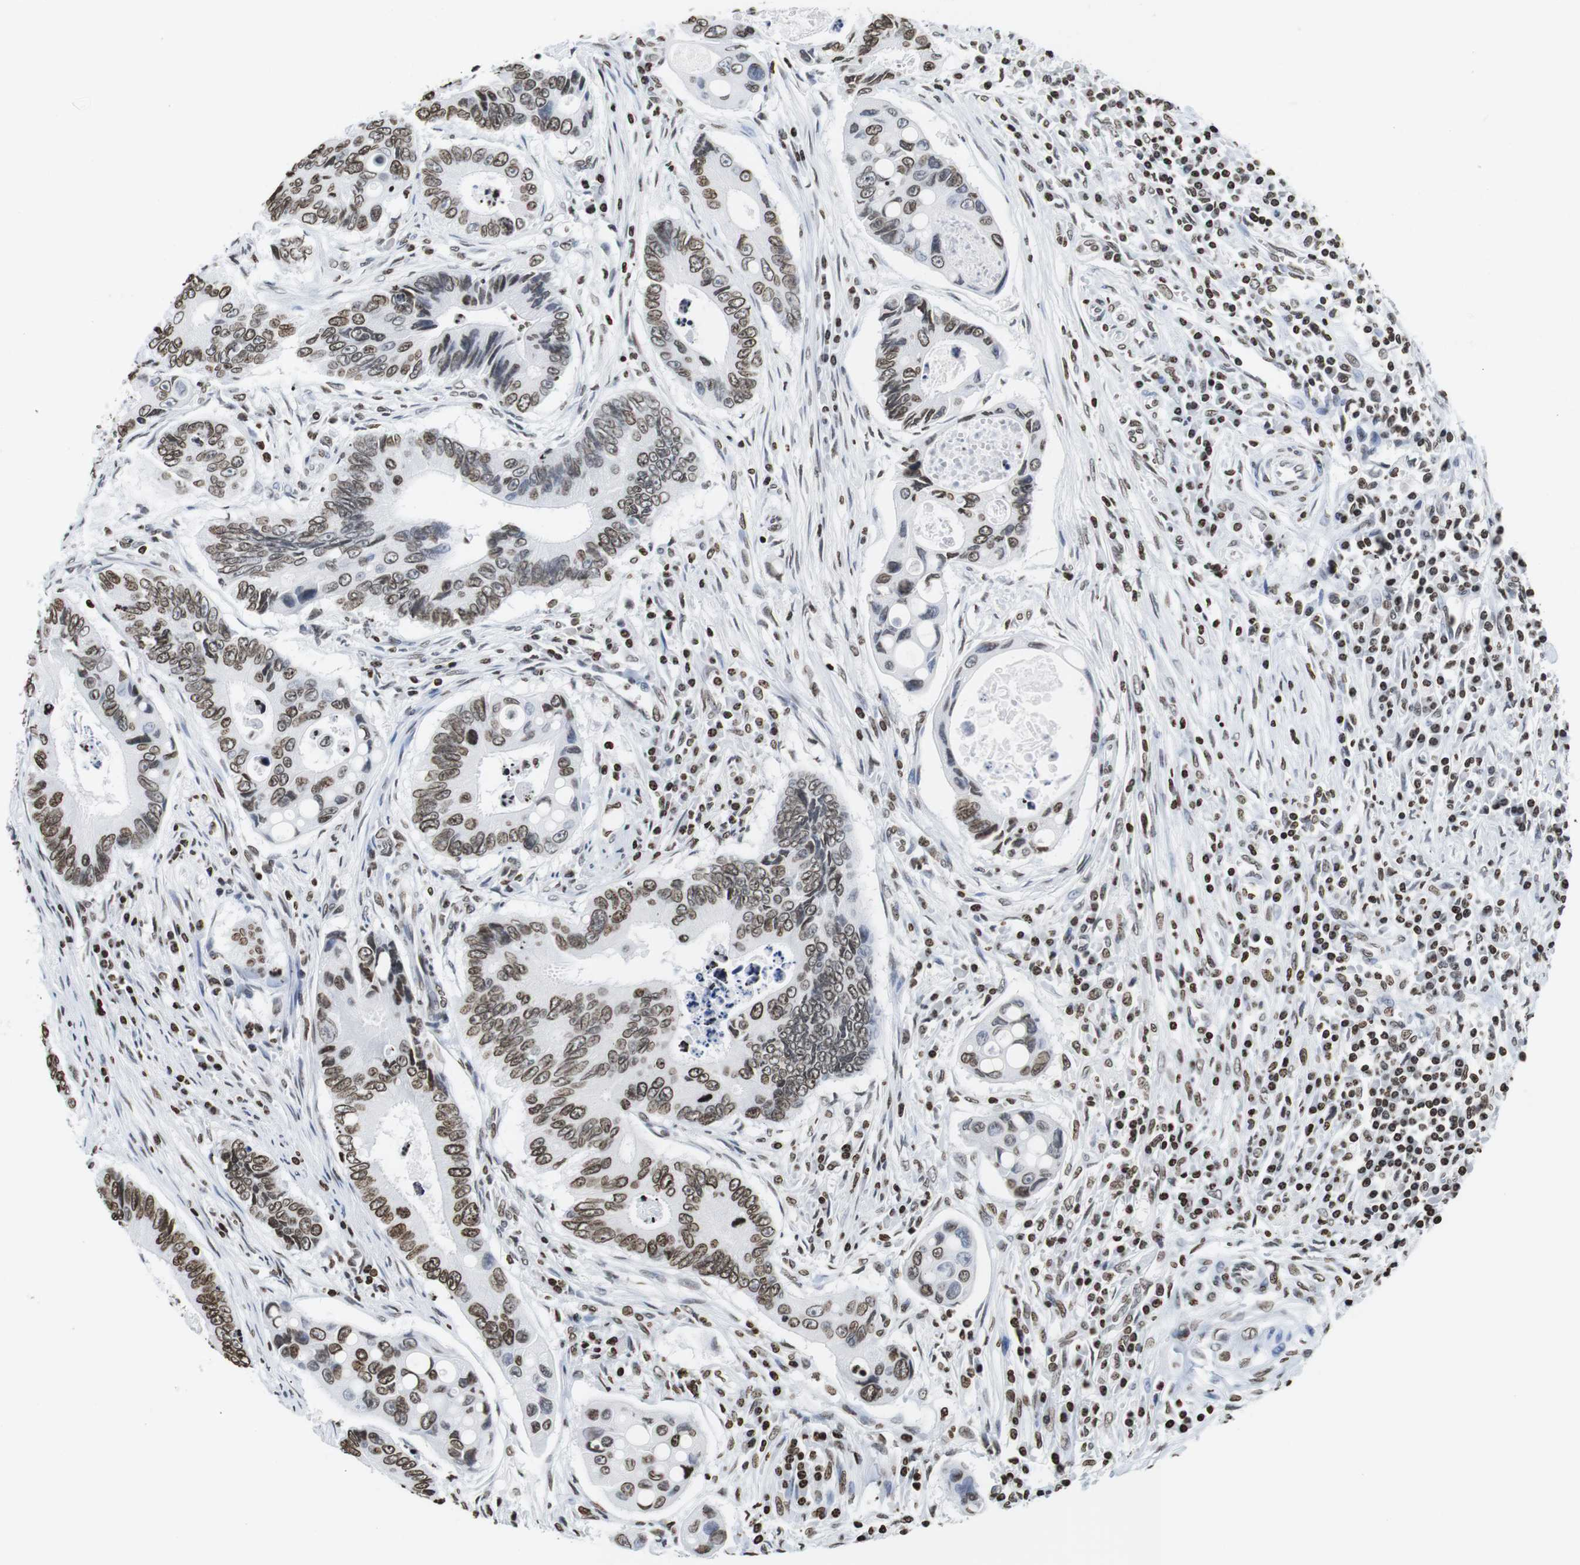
{"staining": {"intensity": "moderate", "quantity": ">75%", "location": "nuclear"}, "tissue": "colorectal cancer", "cell_type": "Tumor cells", "image_type": "cancer", "snomed": [{"axis": "morphology", "description": "Inflammation, NOS"}, {"axis": "morphology", "description": "Adenocarcinoma, NOS"}, {"axis": "topography", "description": "Colon"}], "caption": "A brown stain highlights moderate nuclear positivity of a protein in adenocarcinoma (colorectal) tumor cells.", "gene": "BSX", "patient": {"sex": "male", "age": 72}}